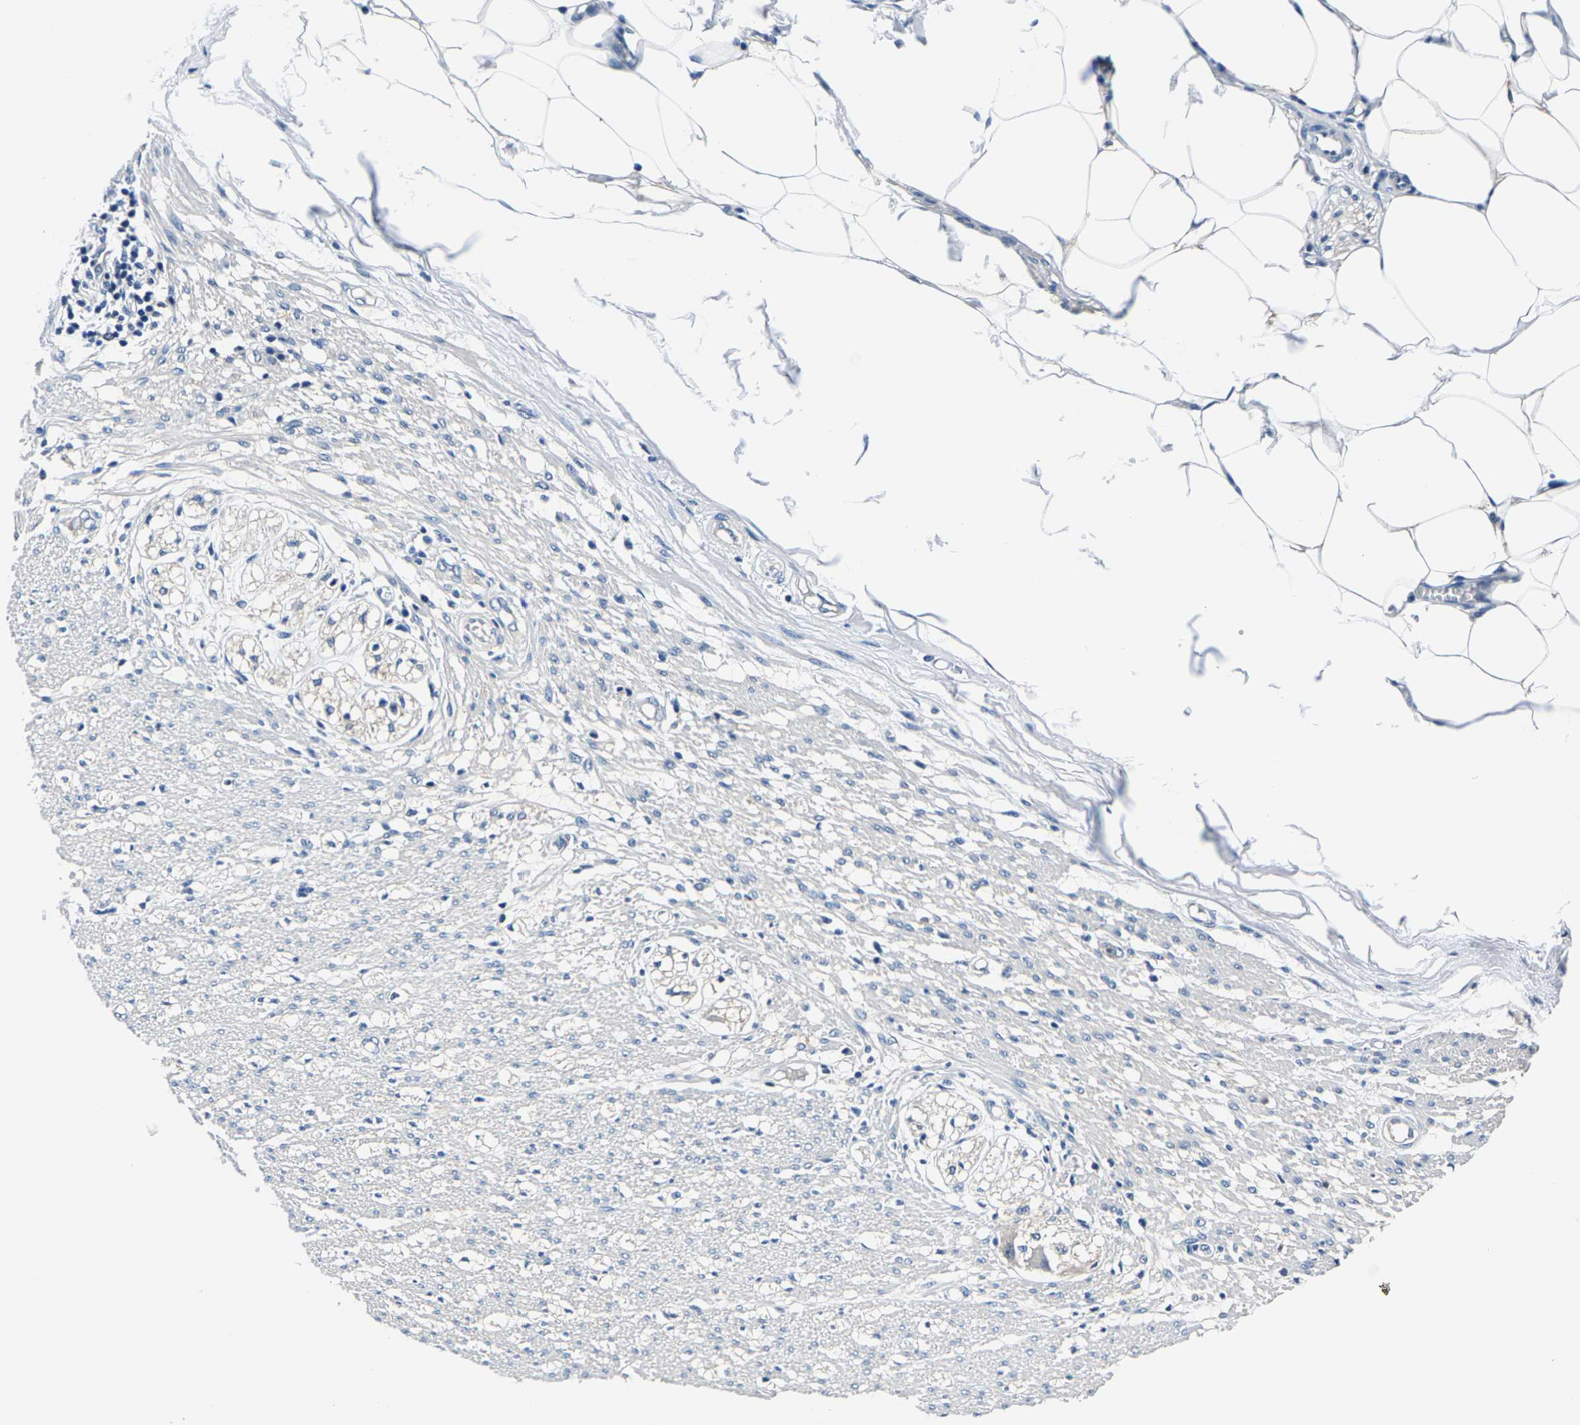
{"staining": {"intensity": "negative", "quantity": "none", "location": "none"}, "tissue": "smooth muscle", "cell_type": "Smooth muscle cells", "image_type": "normal", "snomed": [{"axis": "morphology", "description": "Normal tissue, NOS"}, {"axis": "morphology", "description": "Adenocarcinoma, NOS"}, {"axis": "topography", "description": "Colon"}, {"axis": "topography", "description": "Peripheral nerve tissue"}], "caption": "Smooth muscle cells show no significant positivity in normal smooth muscle. (Brightfield microscopy of DAB (3,3'-diaminobenzidine) IHC at high magnification).", "gene": "ALDOB", "patient": {"sex": "male", "age": 14}}